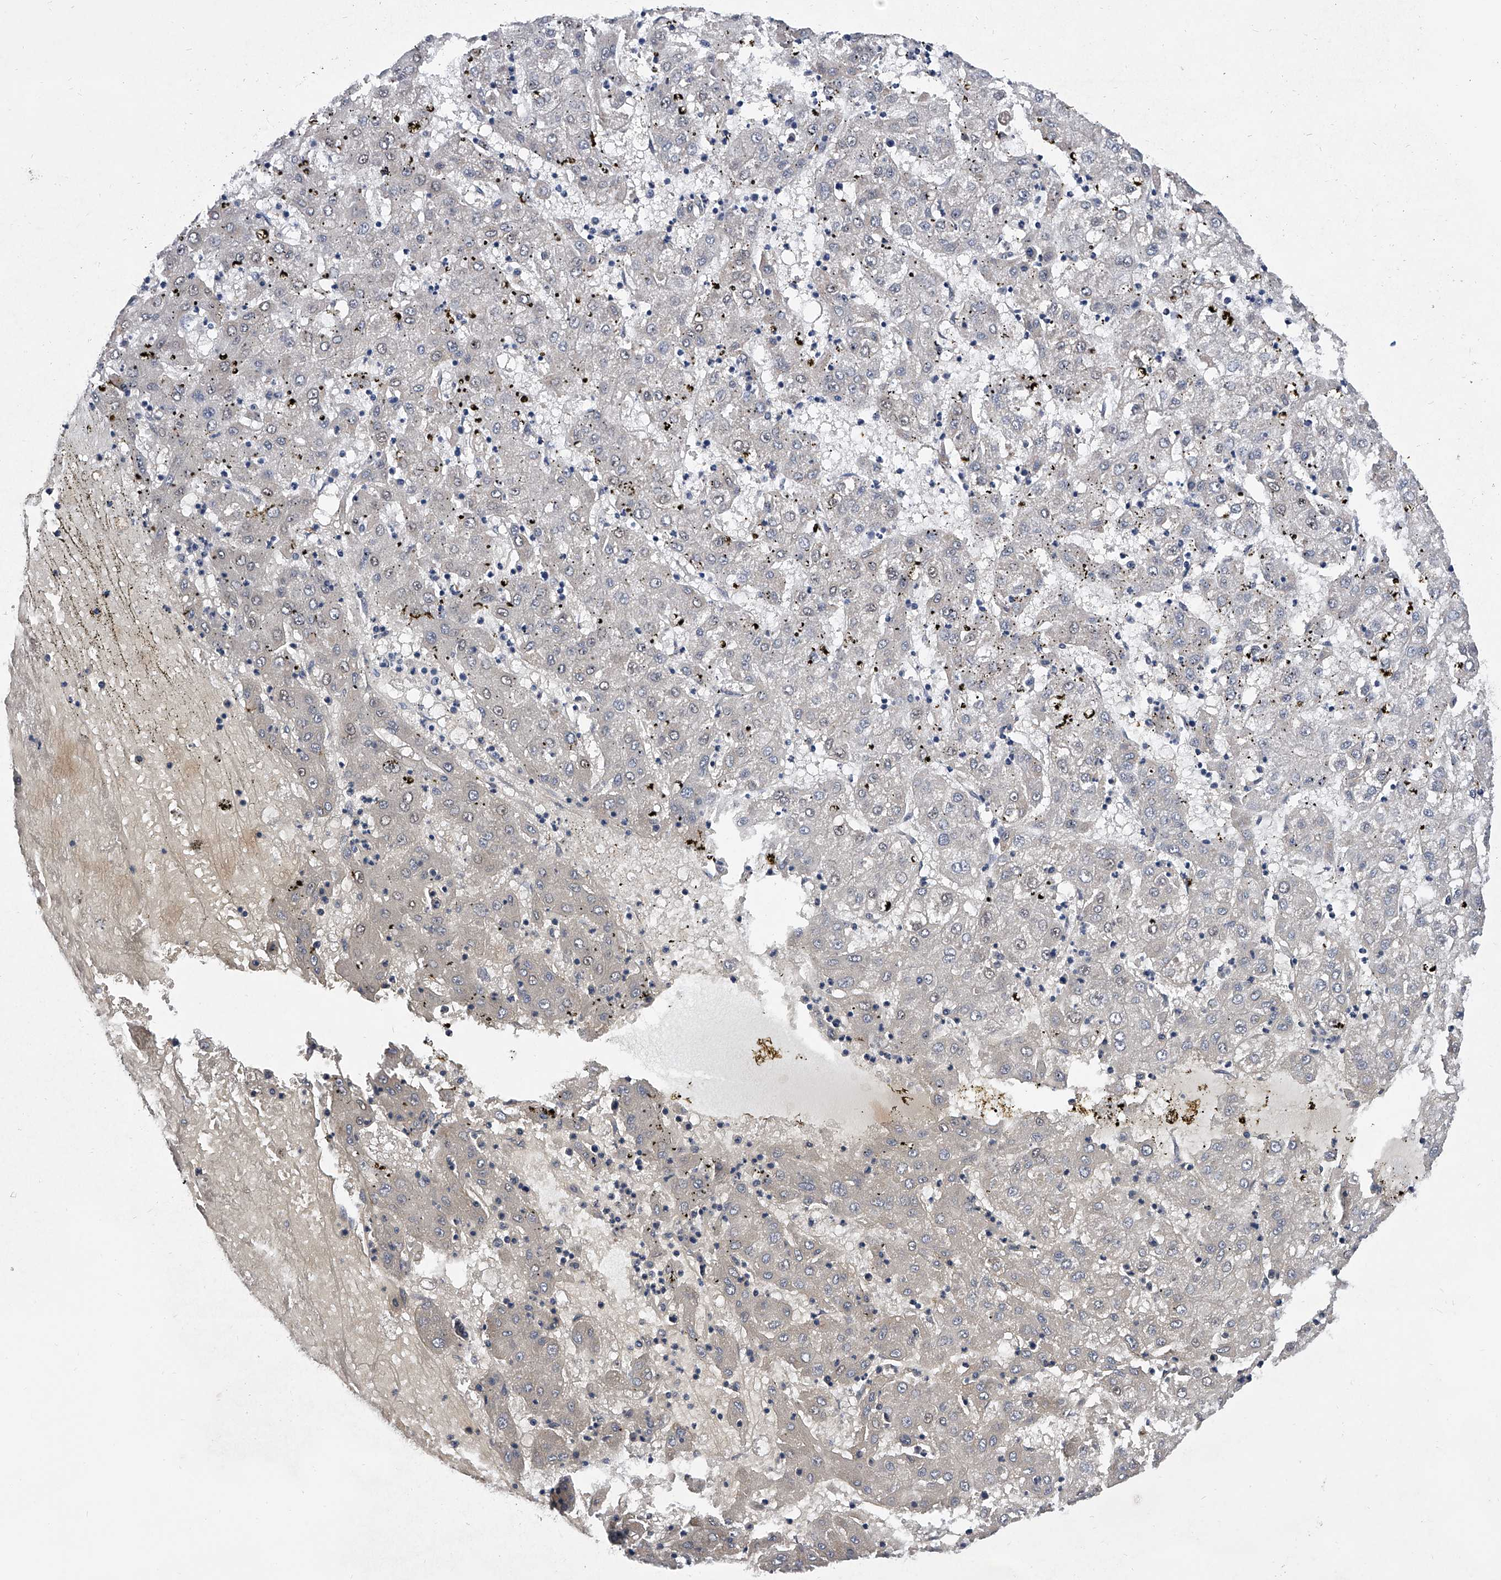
{"staining": {"intensity": "negative", "quantity": "none", "location": "none"}, "tissue": "liver cancer", "cell_type": "Tumor cells", "image_type": "cancer", "snomed": [{"axis": "morphology", "description": "Carcinoma, Hepatocellular, NOS"}, {"axis": "topography", "description": "Liver"}], "caption": "The immunohistochemistry image has no significant staining in tumor cells of liver cancer (hepatocellular carcinoma) tissue.", "gene": "PGM3", "patient": {"sex": "male", "age": 72}}